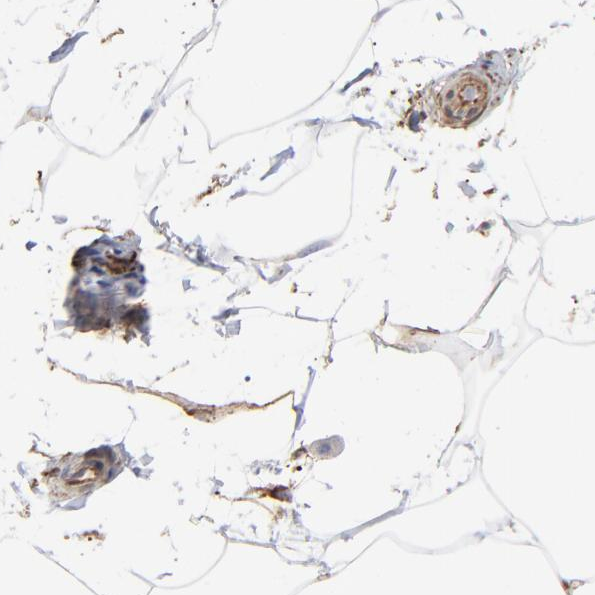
{"staining": {"intensity": "negative", "quantity": "none", "location": "none"}, "tissue": "adipose tissue", "cell_type": "Adipocytes", "image_type": "normal", "snomed": [{"axis": "morphology", "description": "Normal tissue, NOS"}, {"axis": "morphology", "description": "Duct carcinoma"}, {"axis": "topography", "description": "Breast"}, {"axis": "topography", "description": "Adipose tissue"}], "caption": "High power microscopy histopathology image of an IHC histopathology image of normal adipose tissue, revealing no significant staining in adipocytes. (Brightfield microscopy of DAB immunohistochemistry (IHC) at high magnification).", "gene": "CILP", "patient": {"sex": "female", "age": 37}}